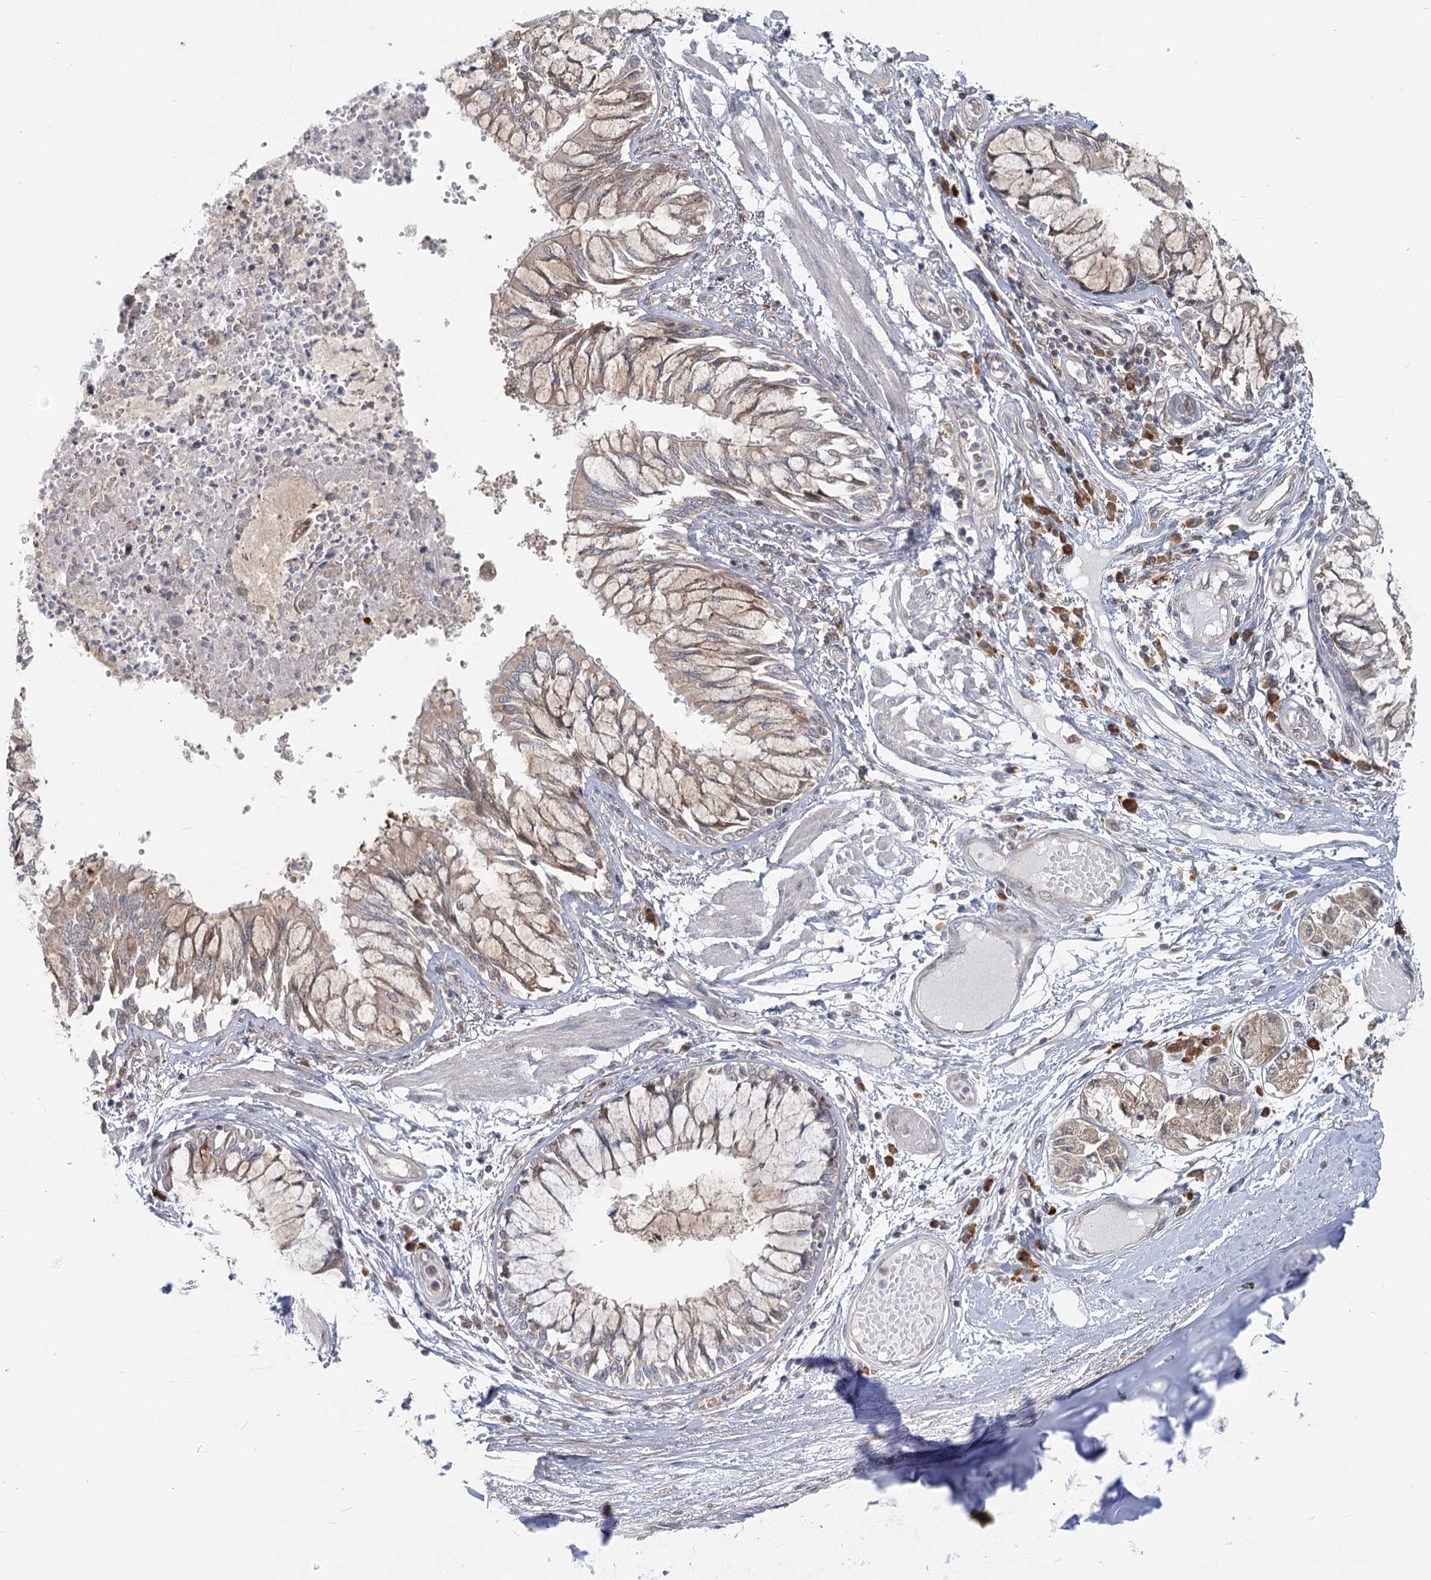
{"staining": {"intensity": "weak", "quantity": "25%-75%", "location": "cytoplasmic/membranous"}, "tissue": "bronchus", "cell_type": "Respiratory epithelial cells", "image_type": "normal", "snomed": [{"axis": "morphology", "description": "Normal tissue, NOS"}, {"axis": "topography", "description": "Cartilage tissue"}, {"axis": "topography", "description": "Bronchus"}, {"axis": "topography", "description": "Lung"}], "caption": "Benign bronchus displays weak cytoplasmic/membranous positivity in approximately 25%-75% of respiratory epithelial cells, visualized by immunohistochemistry.", "gene": "THNSL1", "patient": {"sex": "female", "age": 49}}